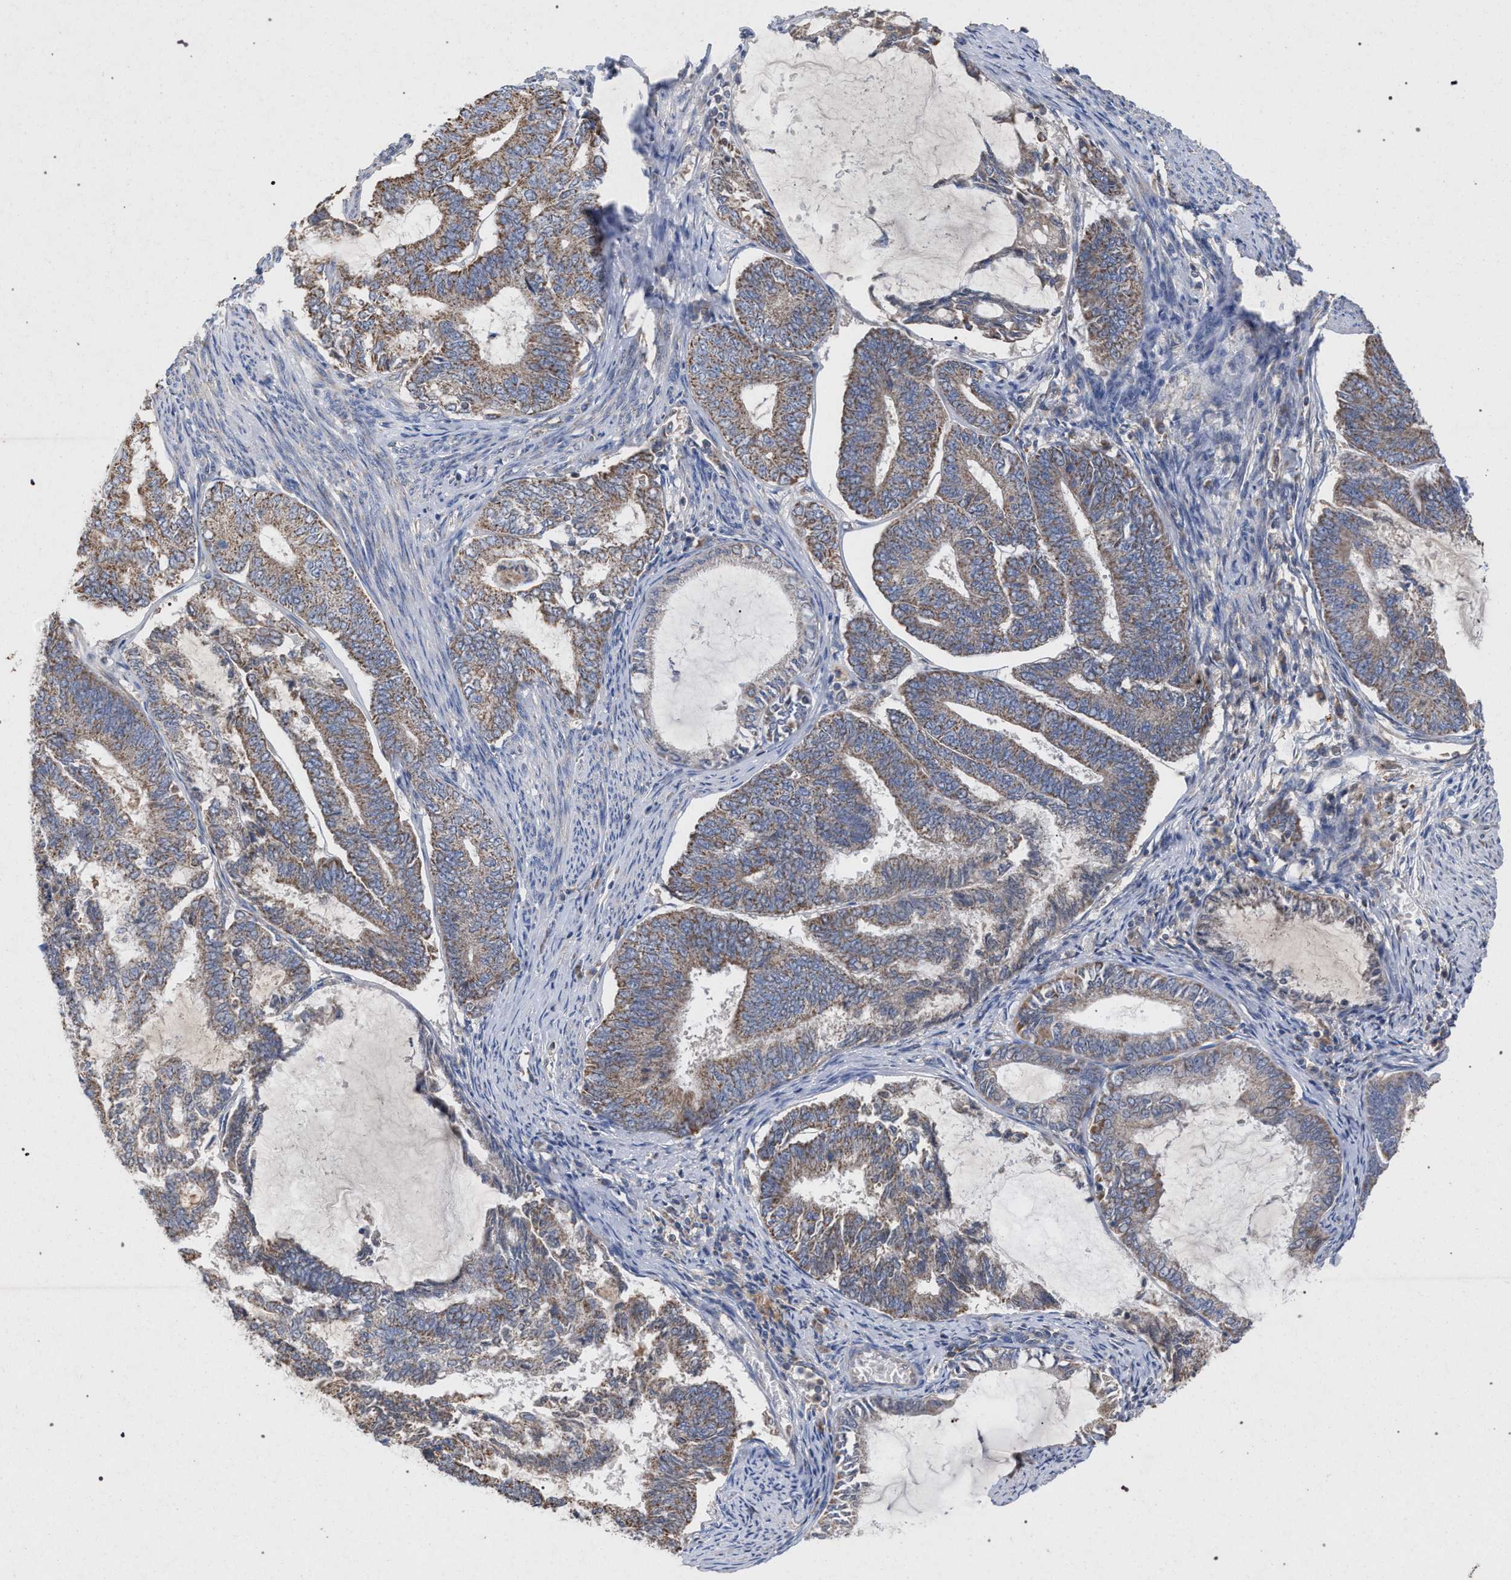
{"staining": {"intensity": "weak", "quantity": ">75%", "location": "cytoplasmic/membranous"}, "tissue": "endometrial cancer", "cell_type": "Tumor cells", "image_type": "cancer", "snomed": [{"axis": "morphology", "description": "Adenocarcinoma, NOS"}, {"axis": "topography", "description": "Endometrium"}], "caption": "Endometrial cancer (adenocarcinoma) stained with a protein marker exhibits weak staining in tumor cells.", "gene": "BCL2L12", "patient": {"sex": "female", "age": 86}}